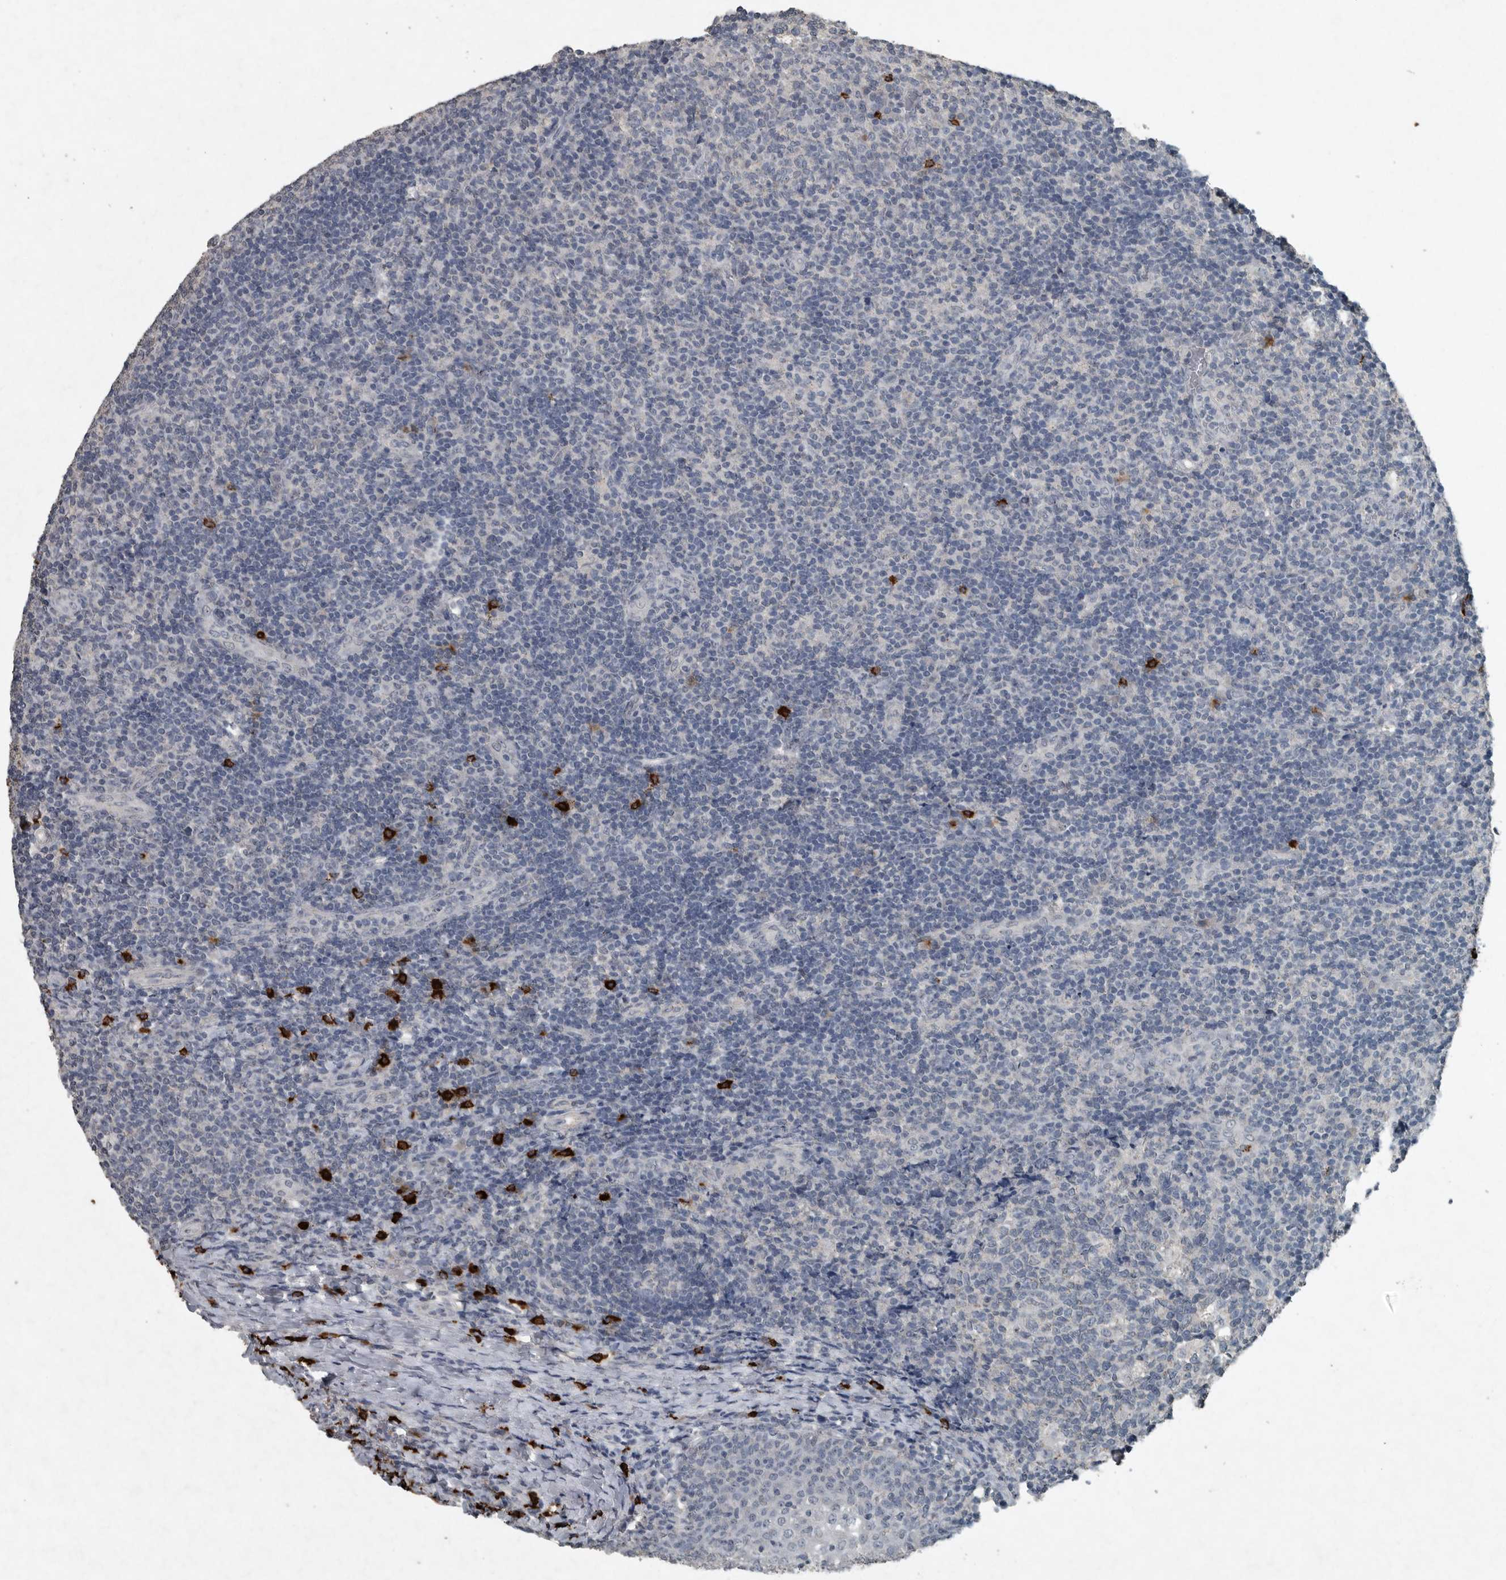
{"staining": {"intensity": "negative", "quantity": "none", "location": "none"}, "tissue": "tonsil", "cell_type": "Germinal center cells", "image_type": "normal", "snomed": [{"axis": "morphology", "description": "Normal tissue, NOS"}, {"axis": "topography", "description": "Tonsil"}], "caption": "Immunohistochemical staining of benign human tonsil displays no significant staining in germinal center cells. The staining is performed using DAB brown chromogen with nuclei counter-stained in using hematoxylin.", "gene": "IL20", "patient": {"sex": "female", "age": 19}}